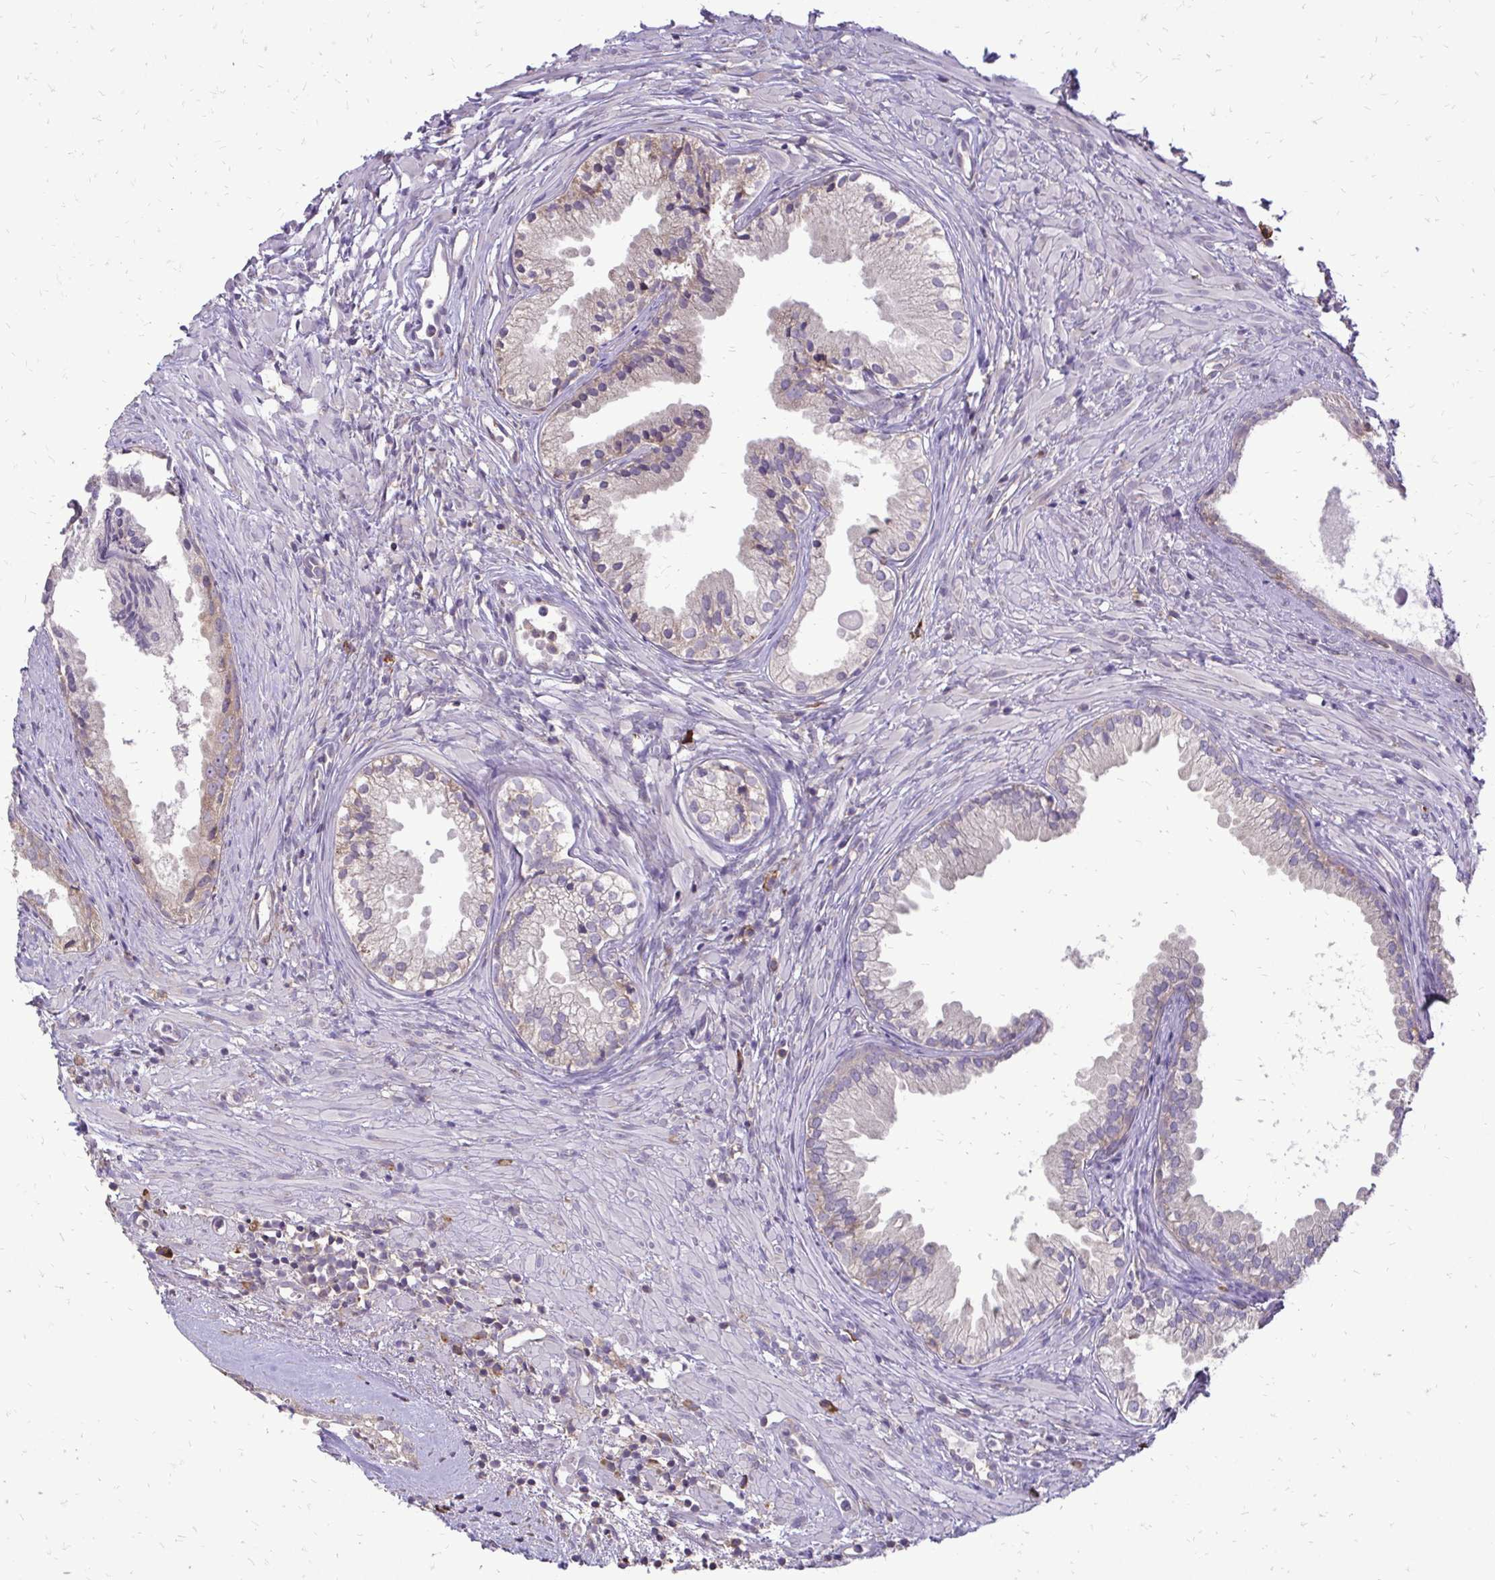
{"staining": {"intensity": "weak", "quantity": "<25%", "location": "cytoplasmic/membranous"}, "tissue": "prostate cancer", "cell_type": "Tumor cells", "image_type": "cancer", "snomed": [{"axis": "morphology", "description": "Adenocarcinoma, High grade"}, {"axis": "topography", "description": "Prostate"}], "caption": "This is an immunohistochemistry (IHC) histopathology image of prostate cancer. There is no expression in tumor cells.", "gene": "RPS3", "patient": {"sex": "male", "age": 83}}